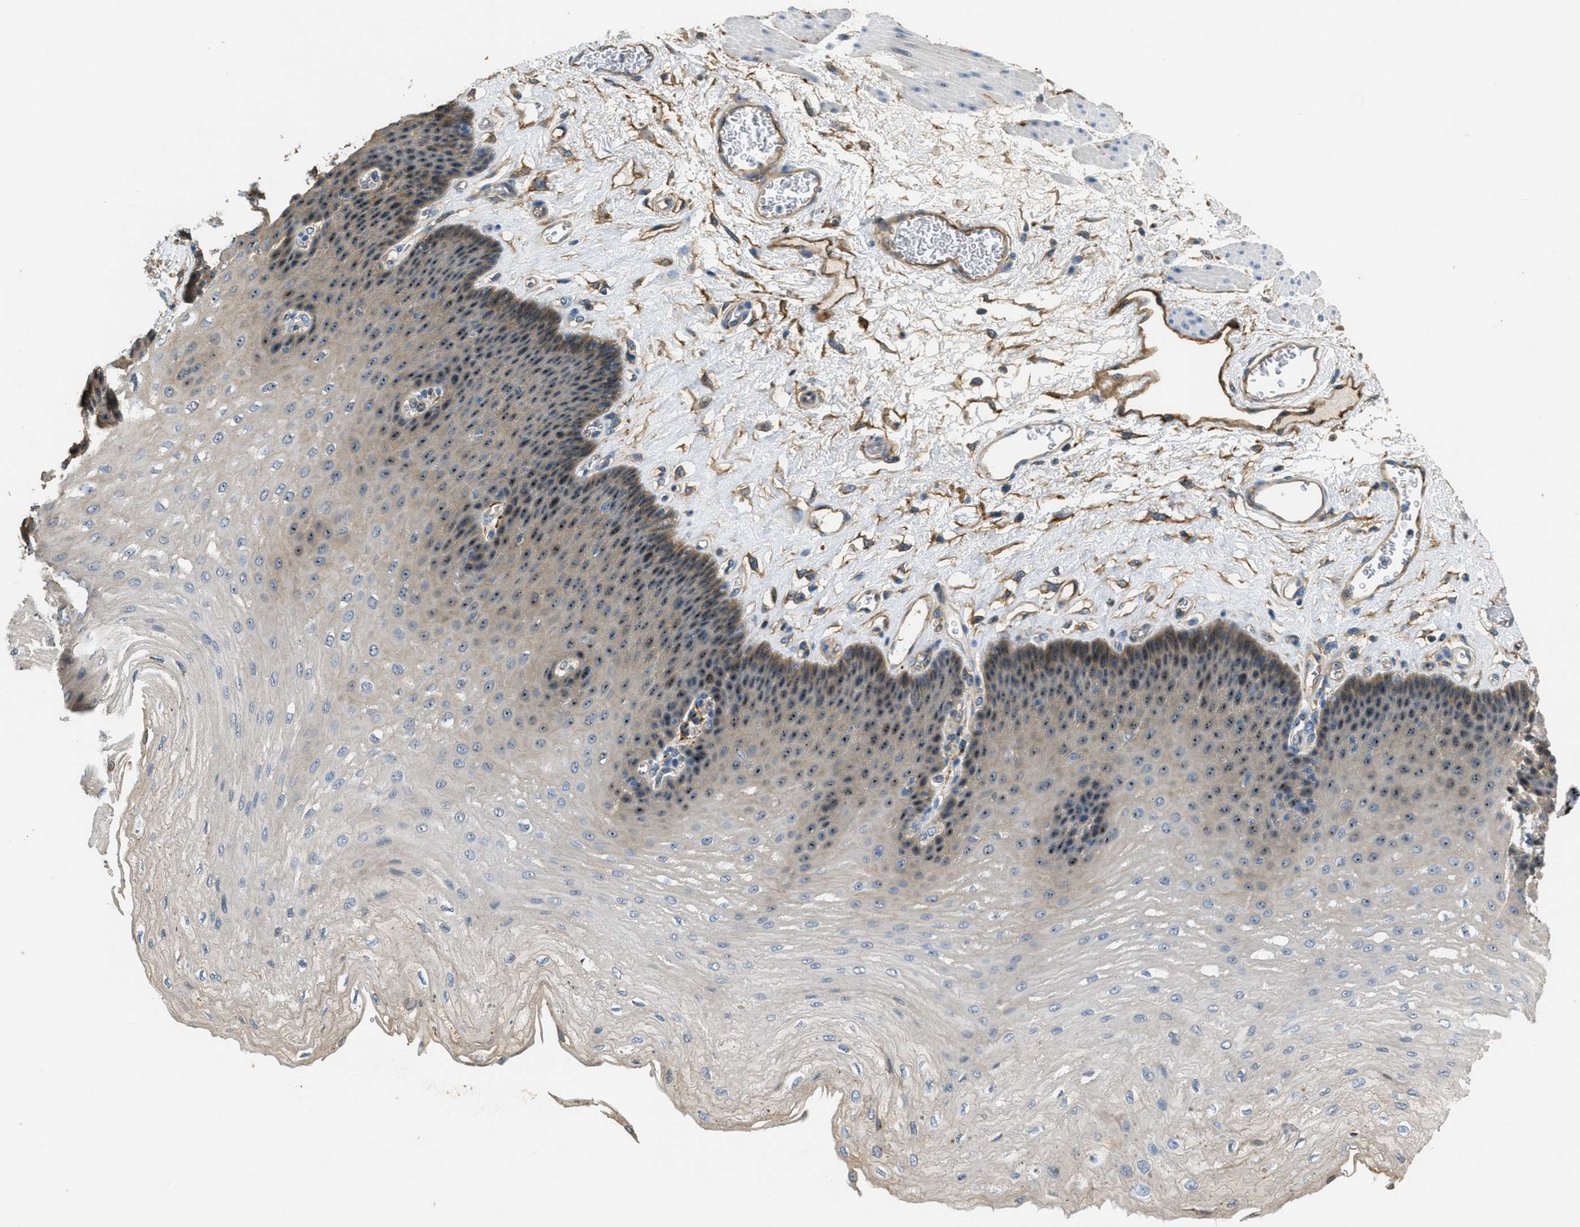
{"staining": {"intensity": "moderate", "quantity": "25%-75%", "location": "cytoplasmic/membranous,nuclear"}, "tissue": "esophagus", "cell_type": "Squamous epithelial cells", "image_type": "normal", "snomed": [{"axis": "morphology", "description": "Normal tissue, NOS"}, {"axis": "topography", "description": "Esophagus"}], "caption": "Esophagus stained for a protein reveals moderate cytoplasmic/membranous,nuclear positivity in squamous epithelial cells. (IHC, brightfield microscopy, high magnification).", "gene": "OSMR", "patient": {"sex": "female", "age": 72}}